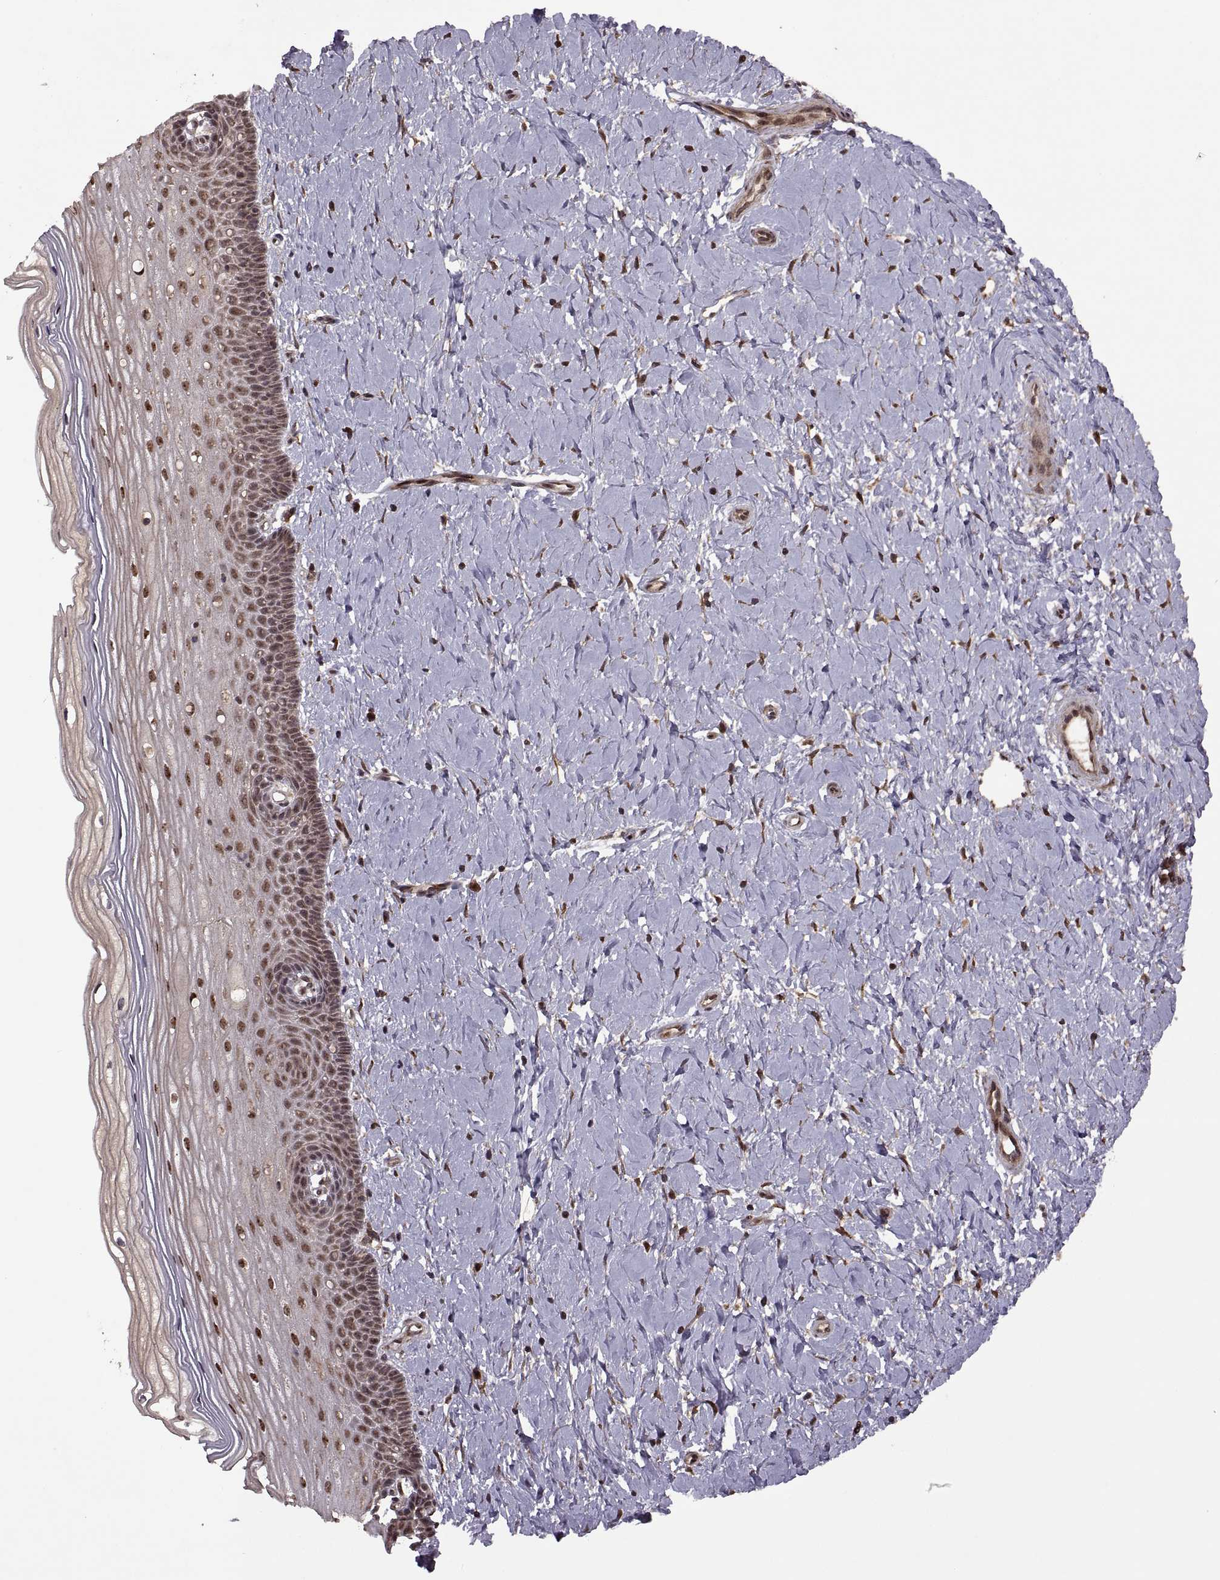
{"staining": {"intensity": "strong", "quantity": ">75%", "location": "cytoplasmic/membranous,nuclear"}, "tissue": "cervix", "cell_type": "Glandular cells", "image_type": "normal", "snomed": [{"axis": "morphology", "description": "Normal tissue, NOS"}, {"axis": "topography", "description": "Cervix"}], "caption": "IHC micrograph of benign cervix: human cervix stained using immunohistochemistry (IHC) demonstrates high levels of strong protein expression localized specifically in the cytoplasmic/membranous,nuclear of glandular cells, appearing as a cytoplasmic/membranous,nuclear brown color.", "gene": "PTOV1", "patient": {"sex": "female", "age": 37}}